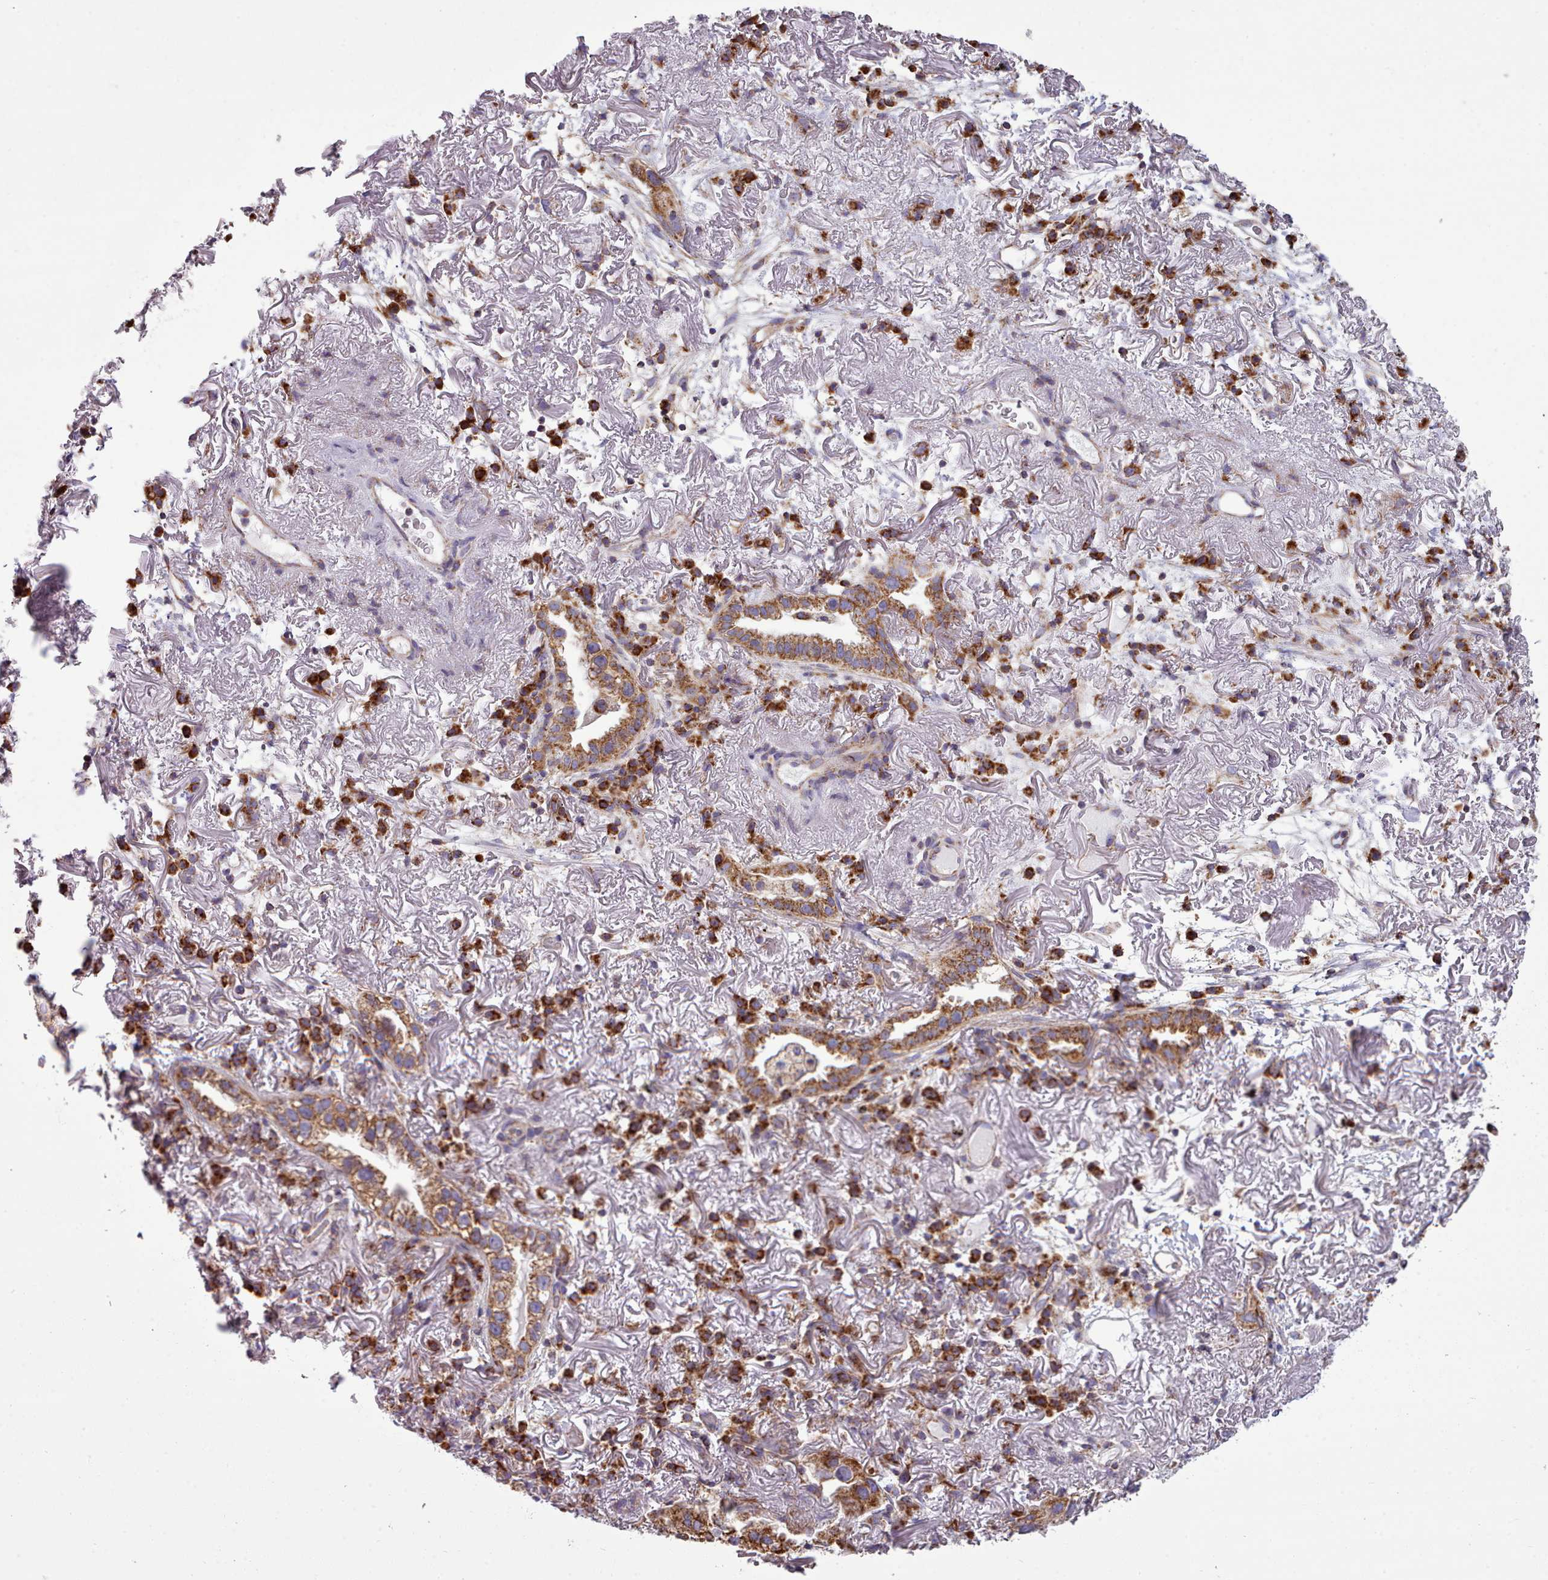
{"staining": {"intensity": "strong", "quantity": ">75%", "location": "cytoplasmic/membranous"}, "tissue": "lung cancer", "cell_type": "Tumor cells", "image_type": "cancer", "snomed": [{"axis": "morphology", "description": "Adenocarcinoma, NOS"}, {"axis": "topography", "description": "Lung"}], "caption": "Immunohistochemical staining of human lung cancer (adenocarcinoma) displays high levels of strong cytoplasmic/membranous protein positivity in about >75% of tumor cells.", "gene": "SRP54", "patient": {"sex": "female", "age": 69}}